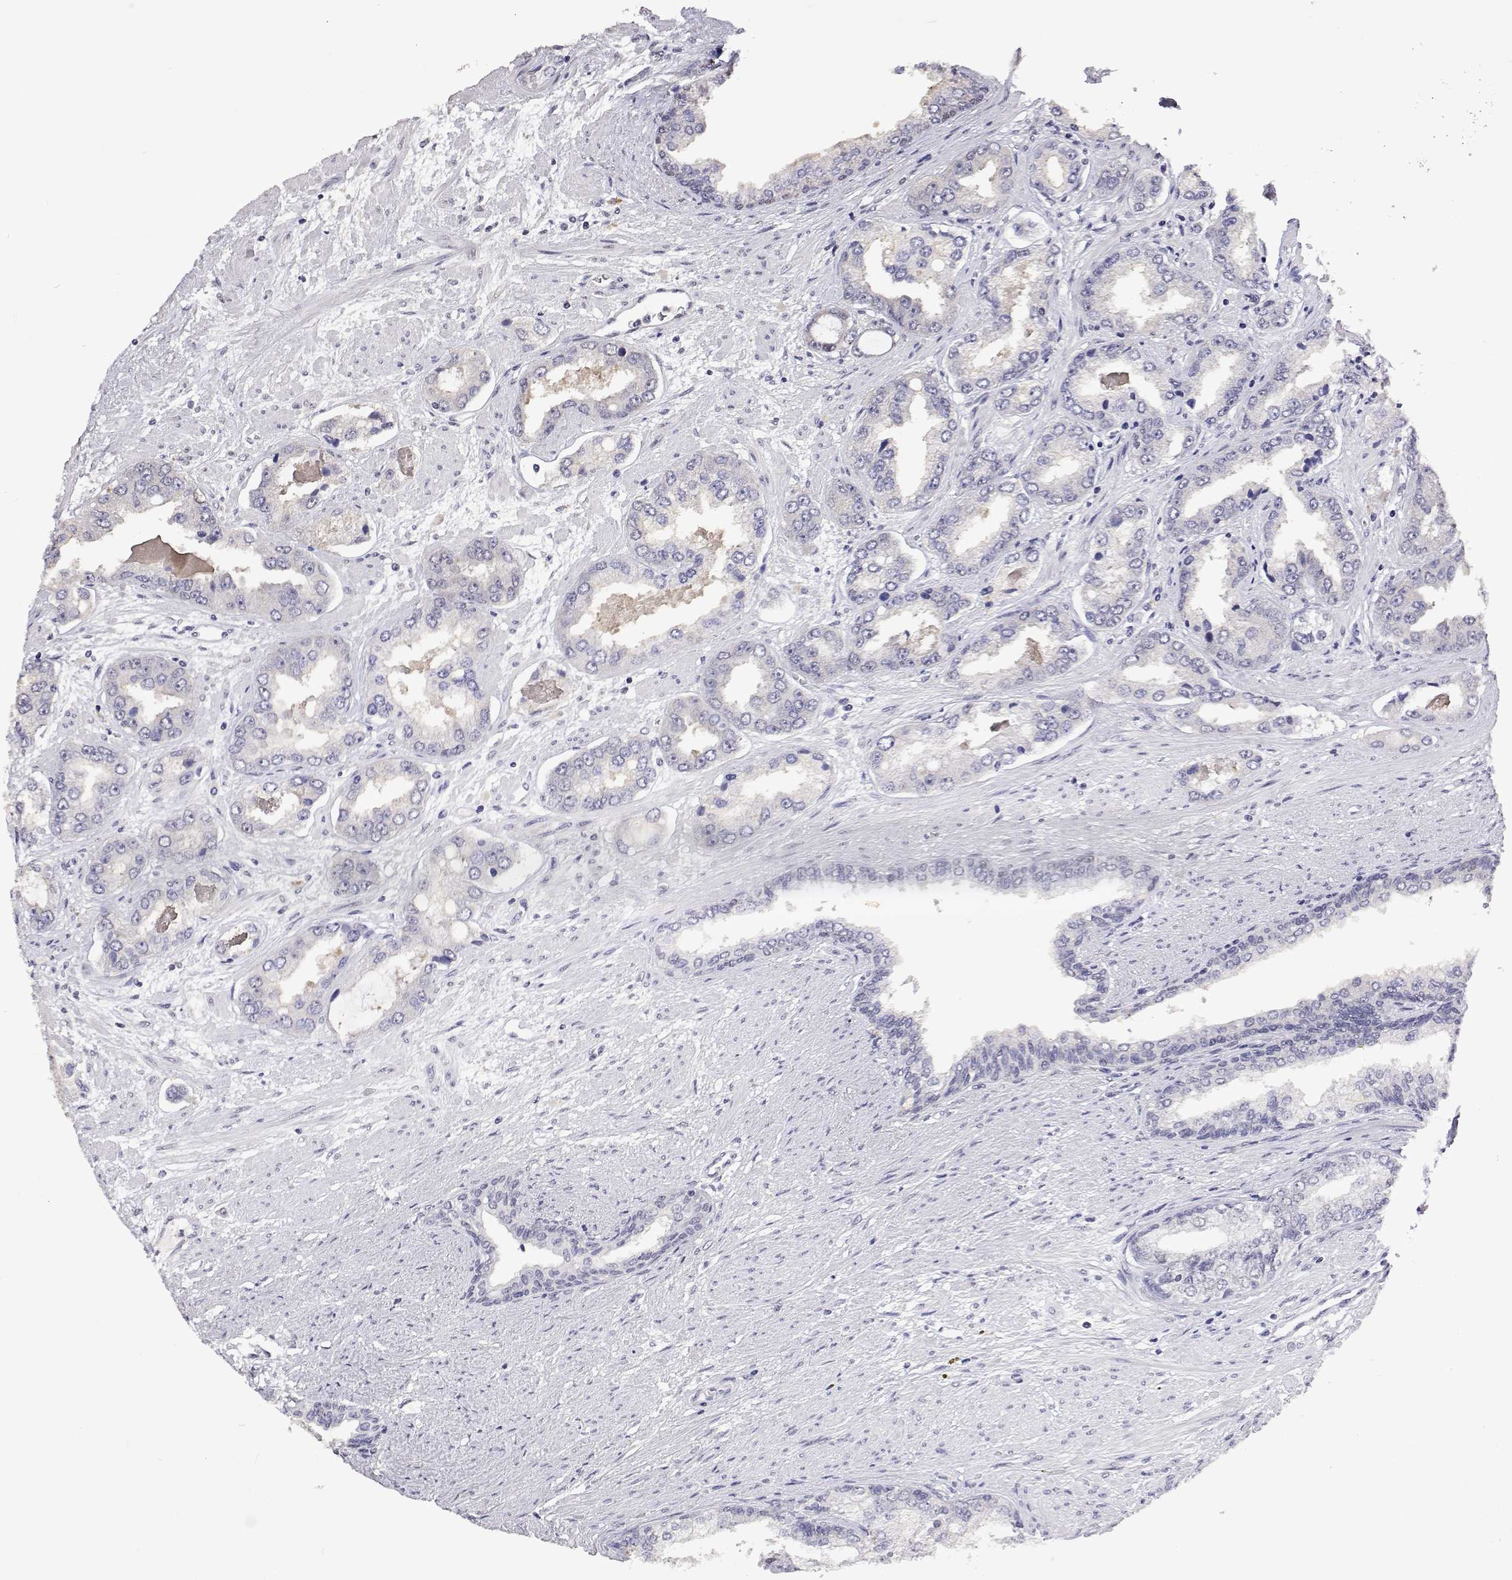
{"staining": {"intensity": "weak", "quantity": "<25%", "location": "nuclear"}, "tissue": "prostate cancer", "cell_type": "Tumor cells", "image_type": "cancer", "snomed": [{"axis": "morphology", "description": "Adenocarcinoma, Low grade"}, {"axis": "topography", "description": "Prostate"}], "caption": "IHC micrograph of human low-grade adenocarcinoma (prostate) stained for a protein (brown), which exhibits no expression in tumor cells.", "gene": "HNRNPA0", "patient": {"sex": "male", "age": 60}}